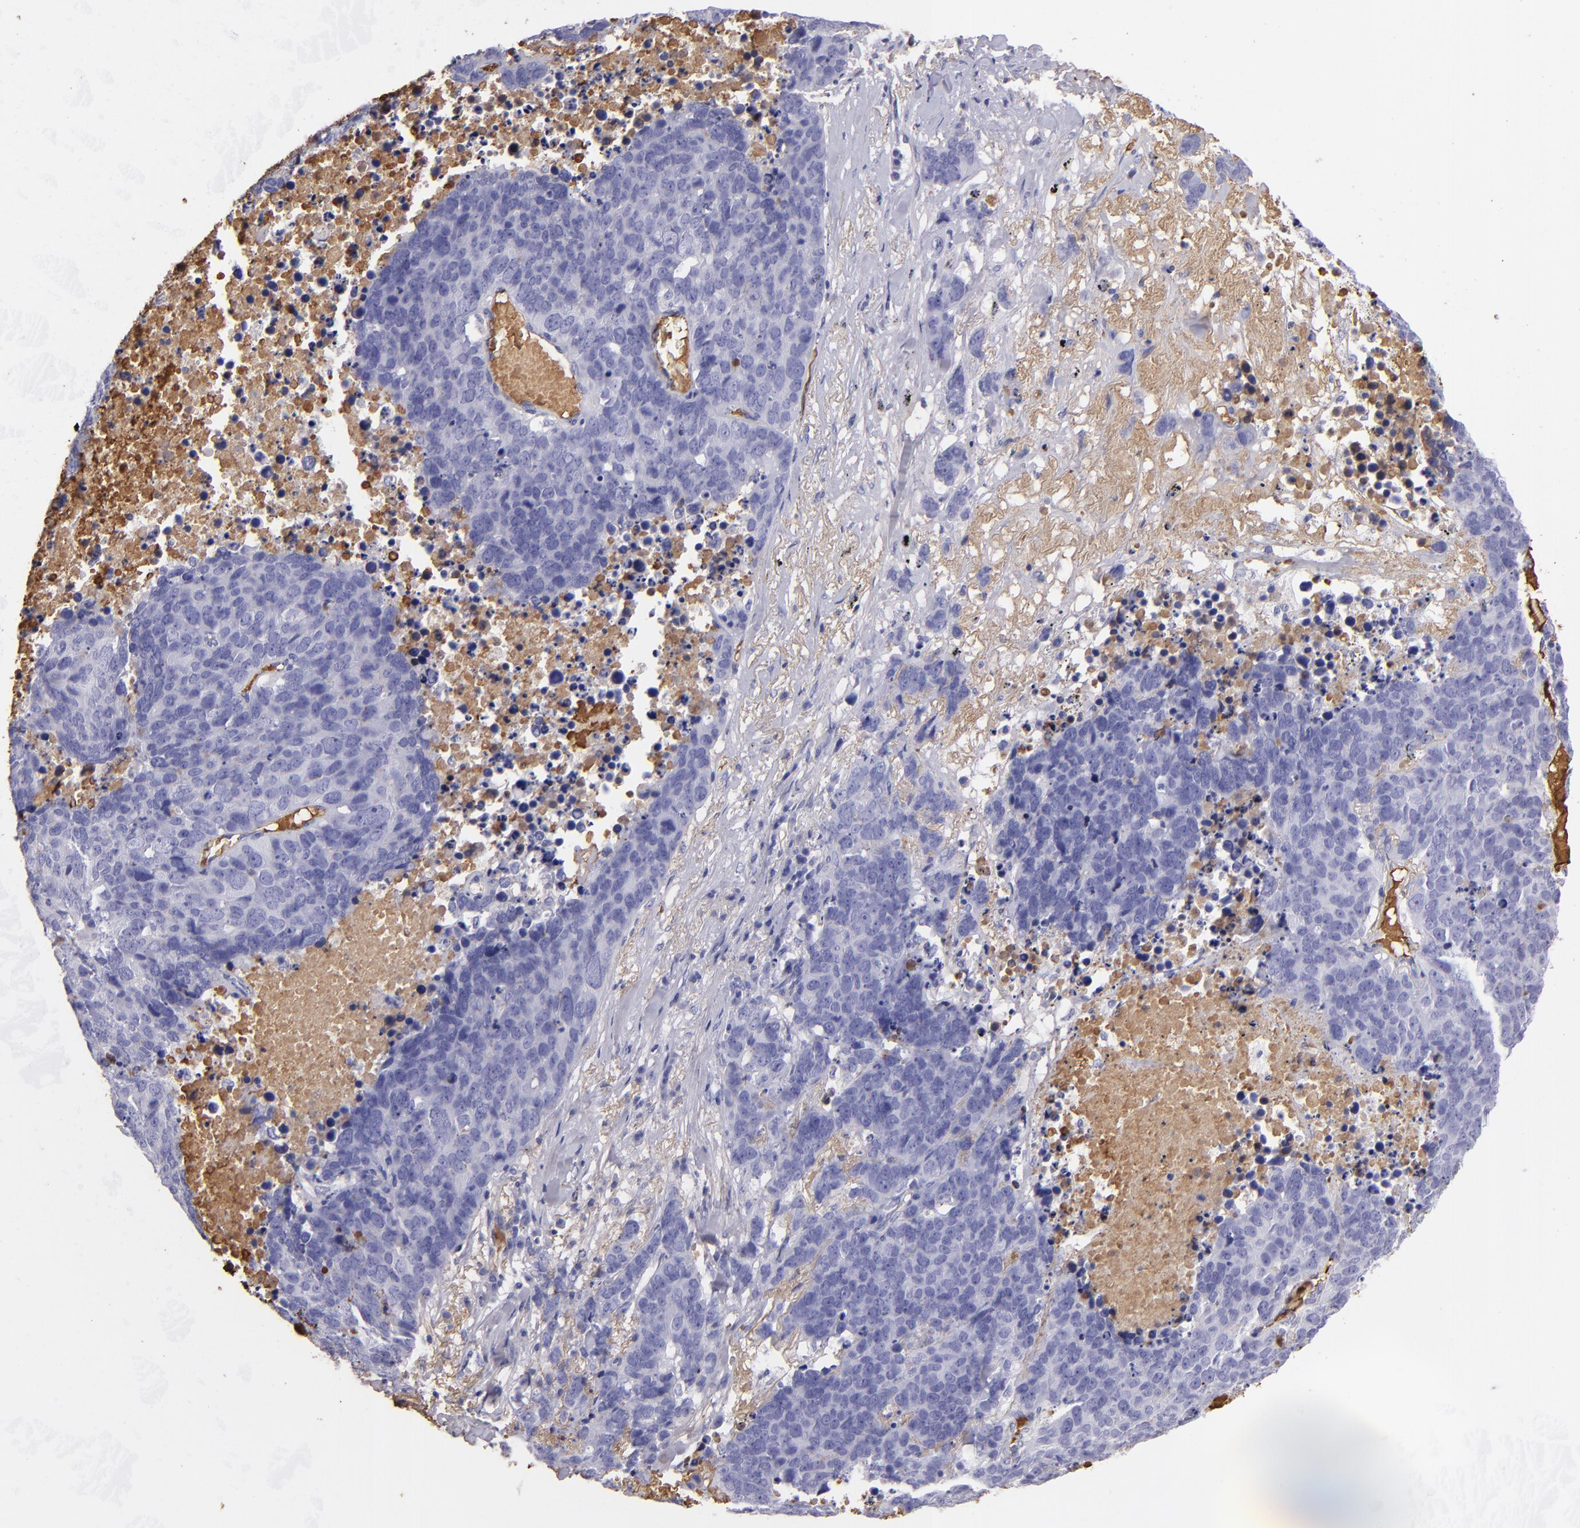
{"staining": {"intensity": "negative", "quantity": "none", "location": "none"}, "tissue": "lung cancer", "cell_type": "Tumor cells", "image_type": "cancer", "snomed": [{"axis": "morphology", "description": "Carcinoid, malignant, NOS"}, {"axis": "topography", "description": "Lung"}], "caption": "Human lung cancer stained for a protein using IHC displays no staining in tumor cells.", "gene": "FGB", "patient": {"sex": "male", "age": 60}}